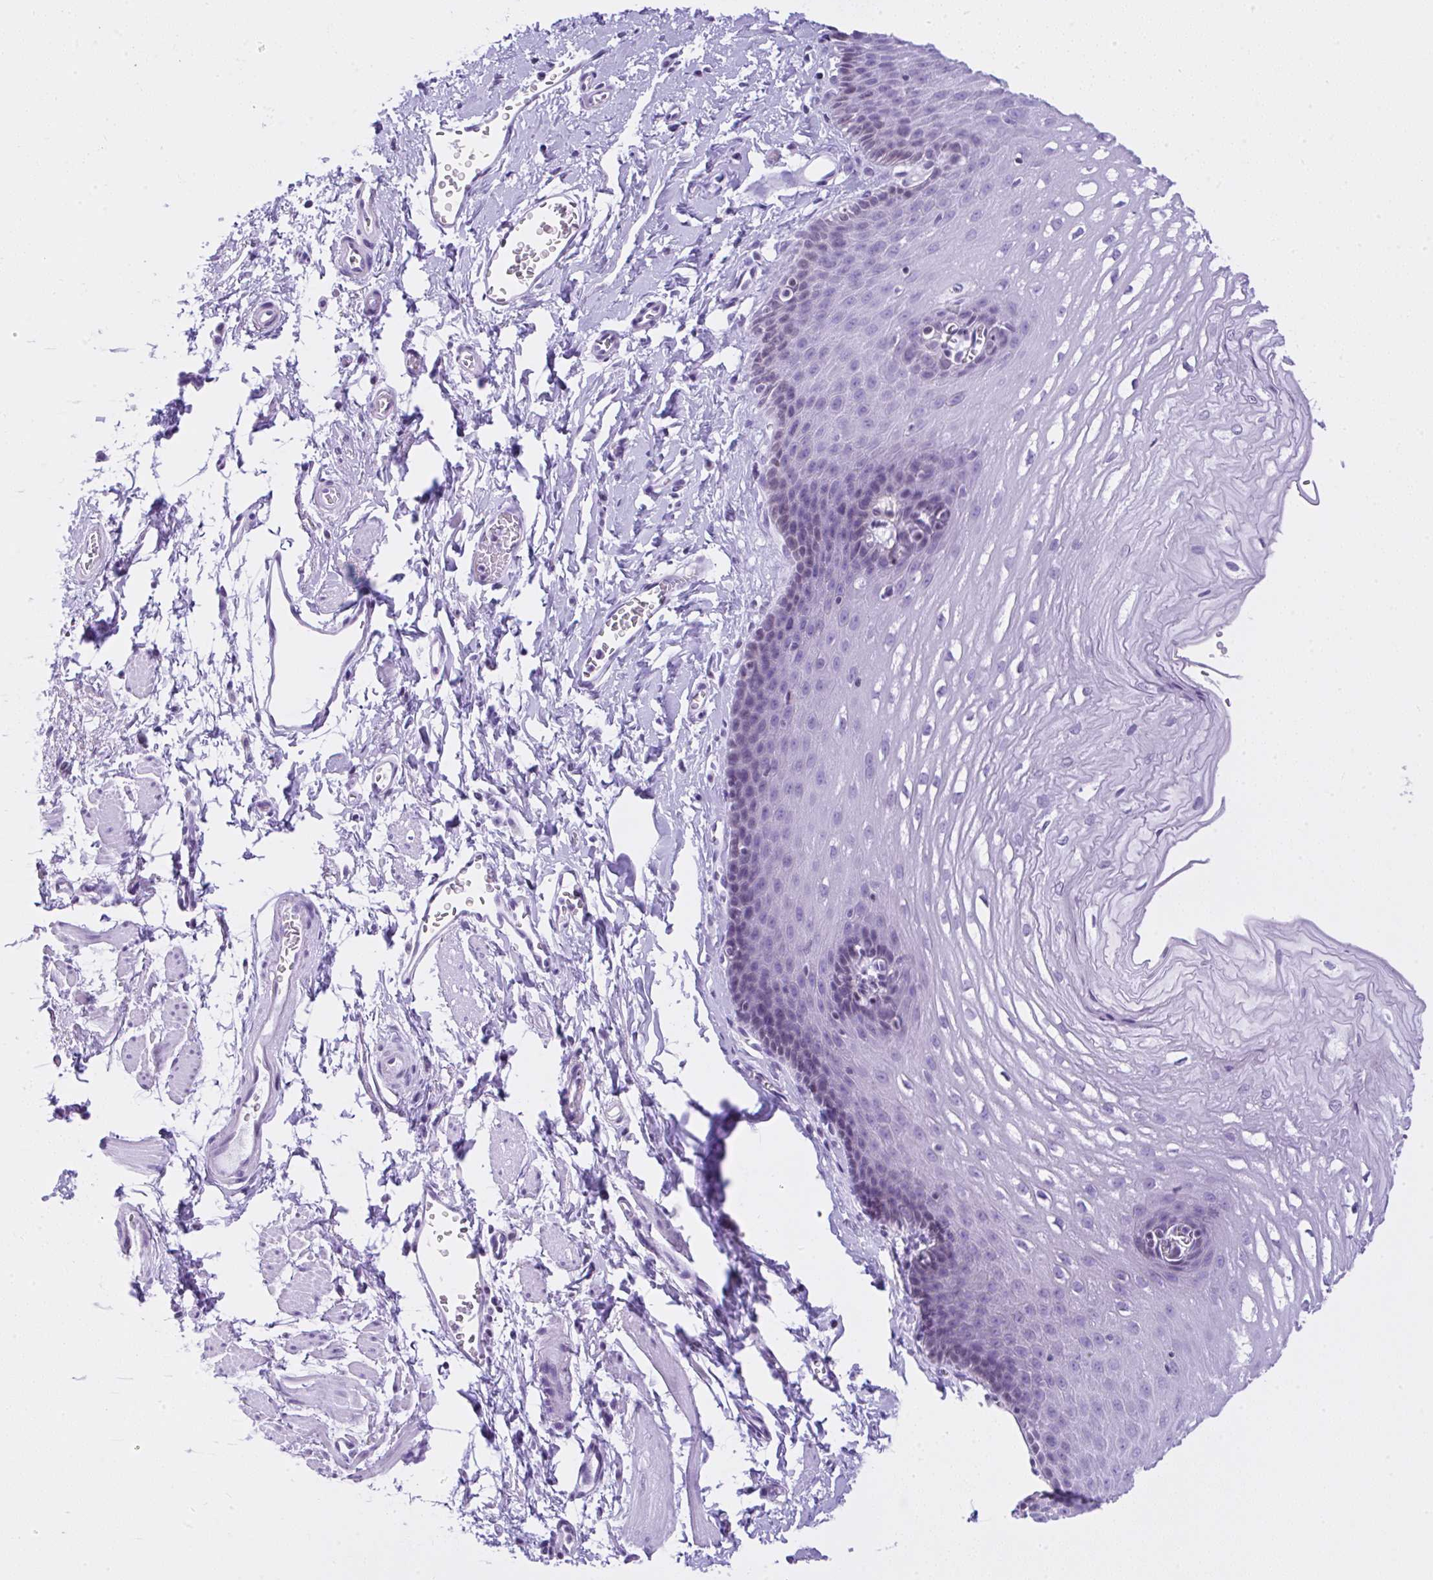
{"staining": {"intensity": "negative", "quantity": "none", "location": "none"}, "tissue": "esophagus", "cell_type": "Squamous epithelial cells", "image_type": "normal", "snomed": [{"axis": "morphology", "description": "Normal tissue, NOS"}, {"axis": "topography", "description": "Esophagus"}], "caption": "Squamous epithelial cells show no significant positivity in benign esophagus. Brightfield microscopy of immunohistochemistry (IHC) stained with DAB (brown) and hematoxylin (blue), captured at high magnification.", "gene": "KRT27", "patient": {"sex": "male", "age": 70}}